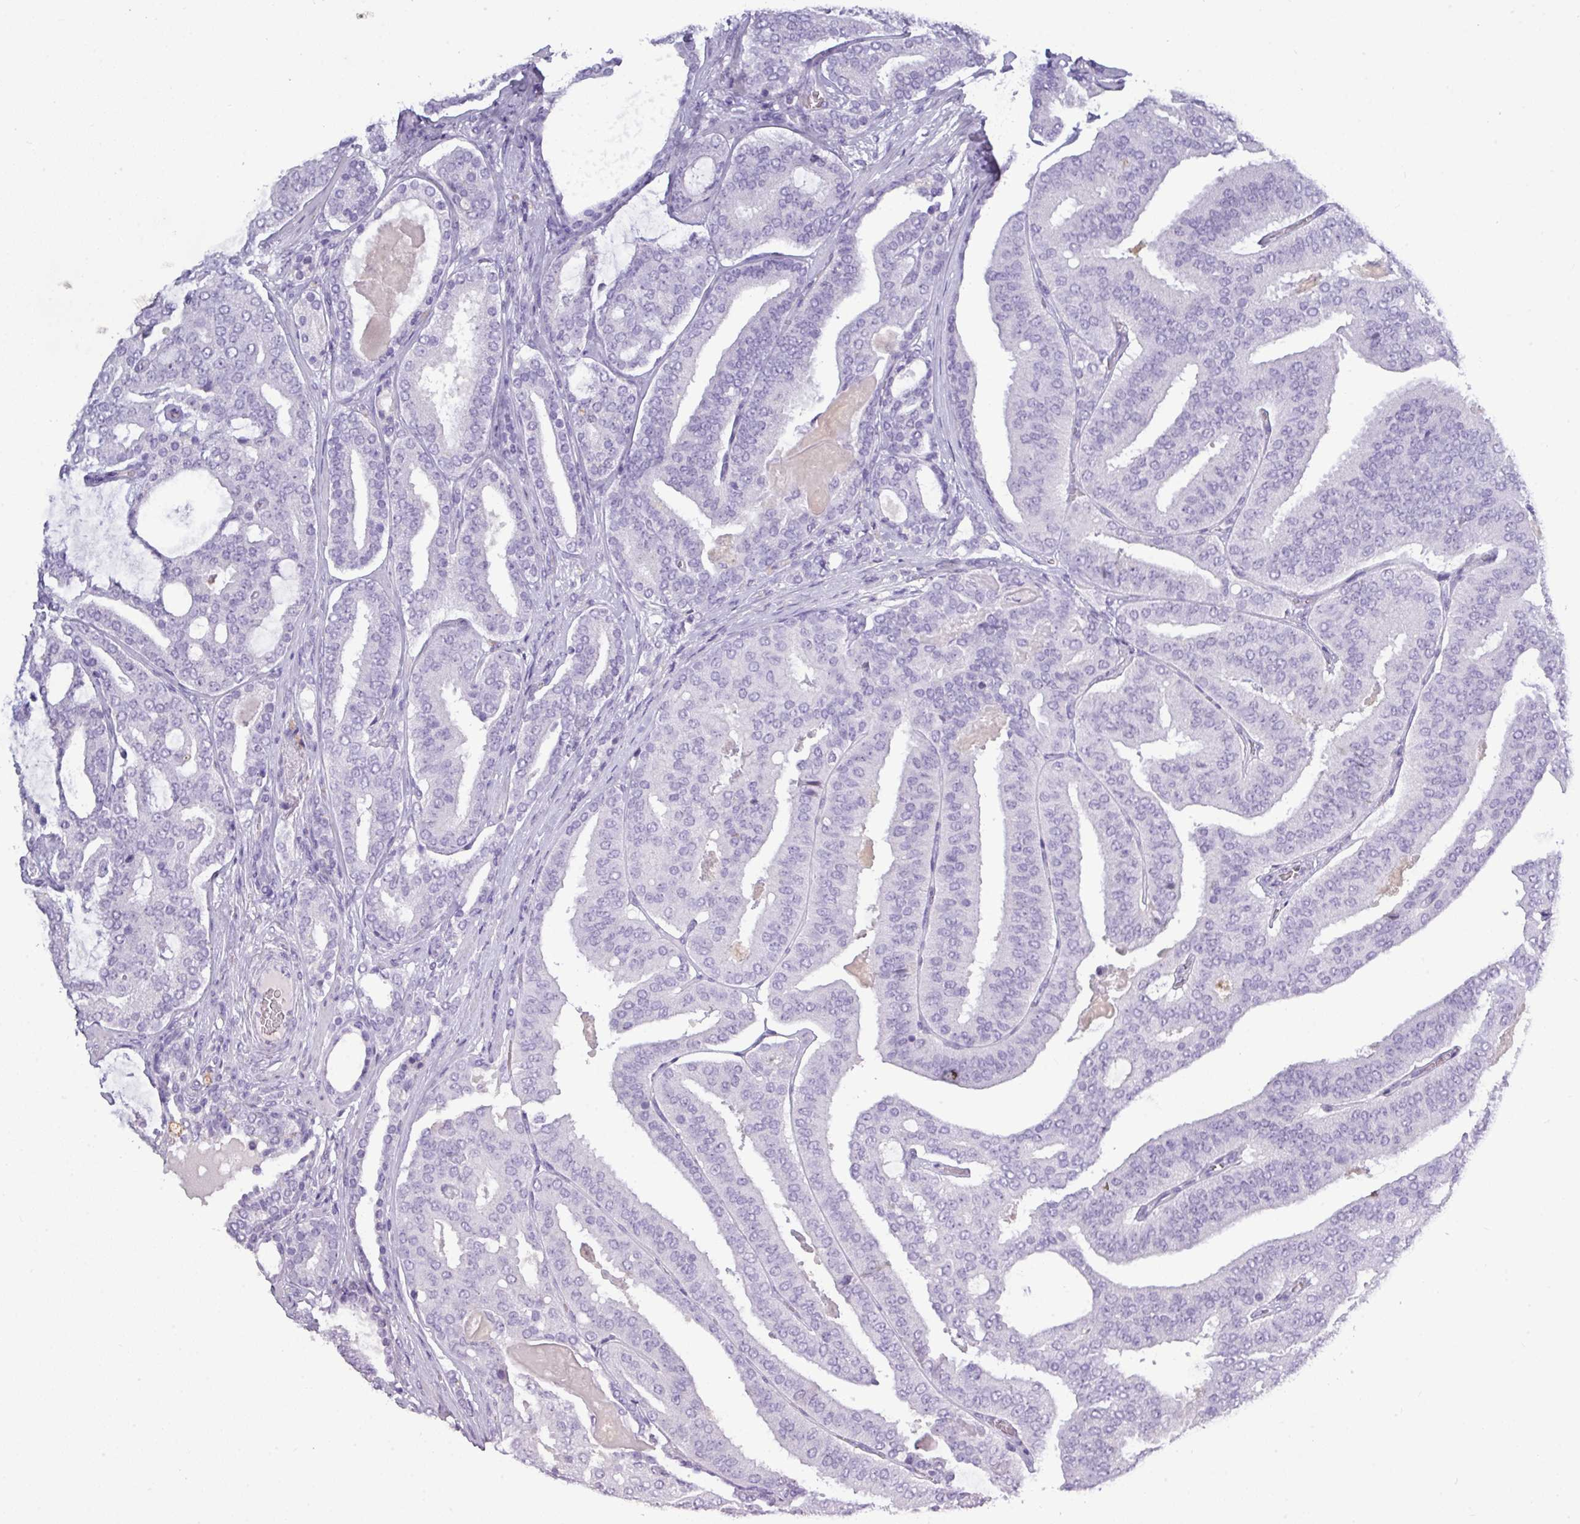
{"staining": {"intensity": "negative", "quantity": "none", "location": "none"}, "tissue": "prostate cancer", "cell_type": "Tumor cells", "image_type": "cancer", "snomed": [{"axis": "morphology", "description": "Adenocarcinoma, High grade"}, {"axis": "topography", "description": "Prostate"}], "caption": "IHC image of human prostate adenocarcinoma (high-grade) stained for a protein (brown), which demonstrates no positivity in tumor cells.", "gene": "TMEM91", "patient": {"sex": "male", "age": 65}}